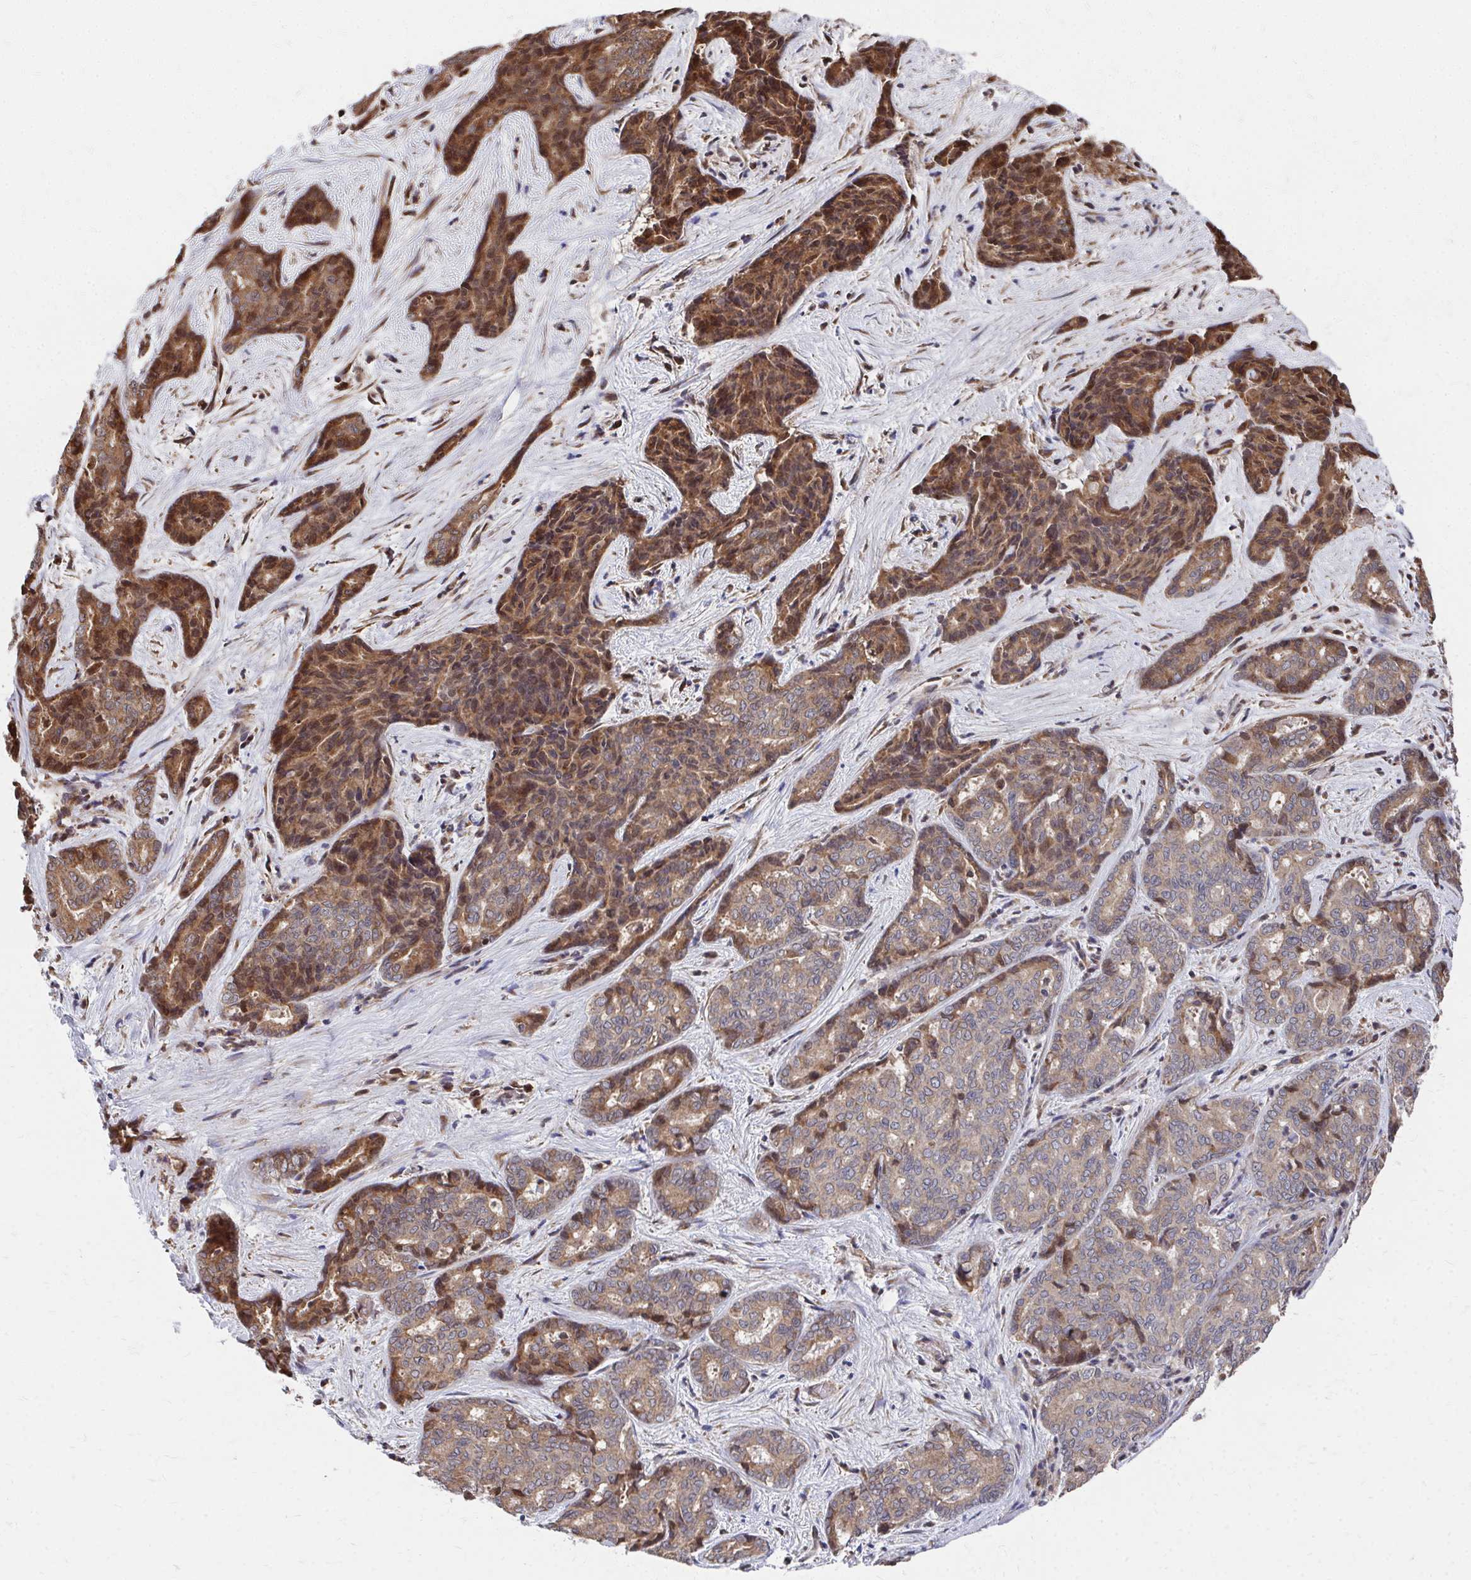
{"staining": {"intensity": "moderate", "quantity": ">75%", "location": "cytoplasmic/membranous"}, "tissue": "liver cancer", "cell_type": "Tumor cells", "image_type": "cancer", "snomed": [{"axis": "morphology", "description": "Cholangiocarcinoma"}, {"axis": "topography", "description": "Liver"}], "caption": "Liver cancer (cholangiocarcinoma) stained for a protein (brown) reveals moderate cytoplasmic/membranous positive positivity in approximately >75% of tumor cells.", "gene": "FAM89A", "patient": {"sex": "female", "age": 64}}